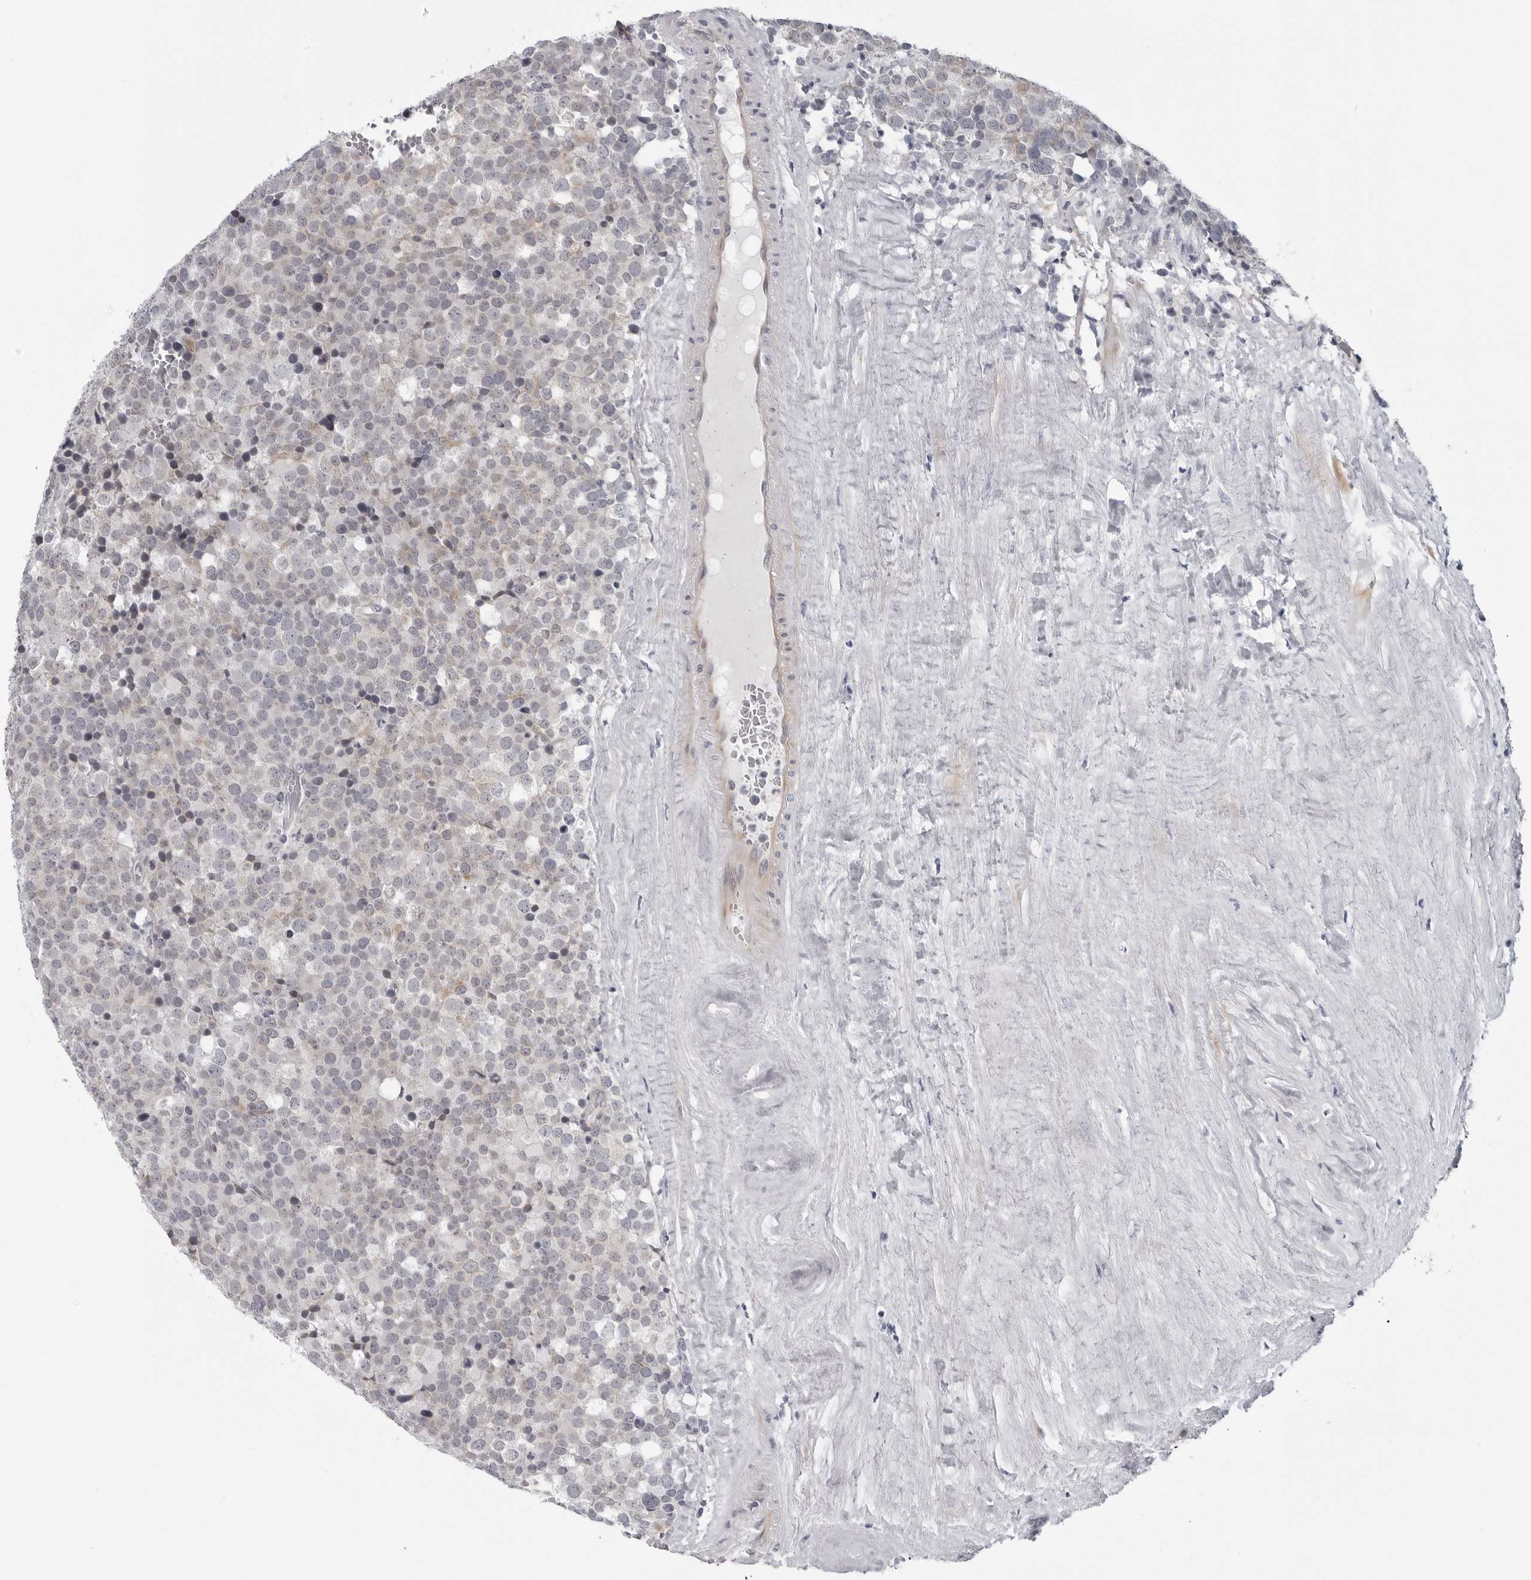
{"staining": {"intensity": "negative", "quantity": "none", "location": "none"}, "tissue": "testis cancer", "cell_type": "Tumor cells", "image_type": "cancer", "snomed": [{"axis": "morphology", "description": "Seminoma, NOS"}, {"axis": "topography", "description": "Testis"}], "caption": "Seminoma (testis) was stained to show a protein in brown. There is no significant expression in tumor cells.", "gene": "OPLAH", "patient": {"sex": "male", "age": 71}}